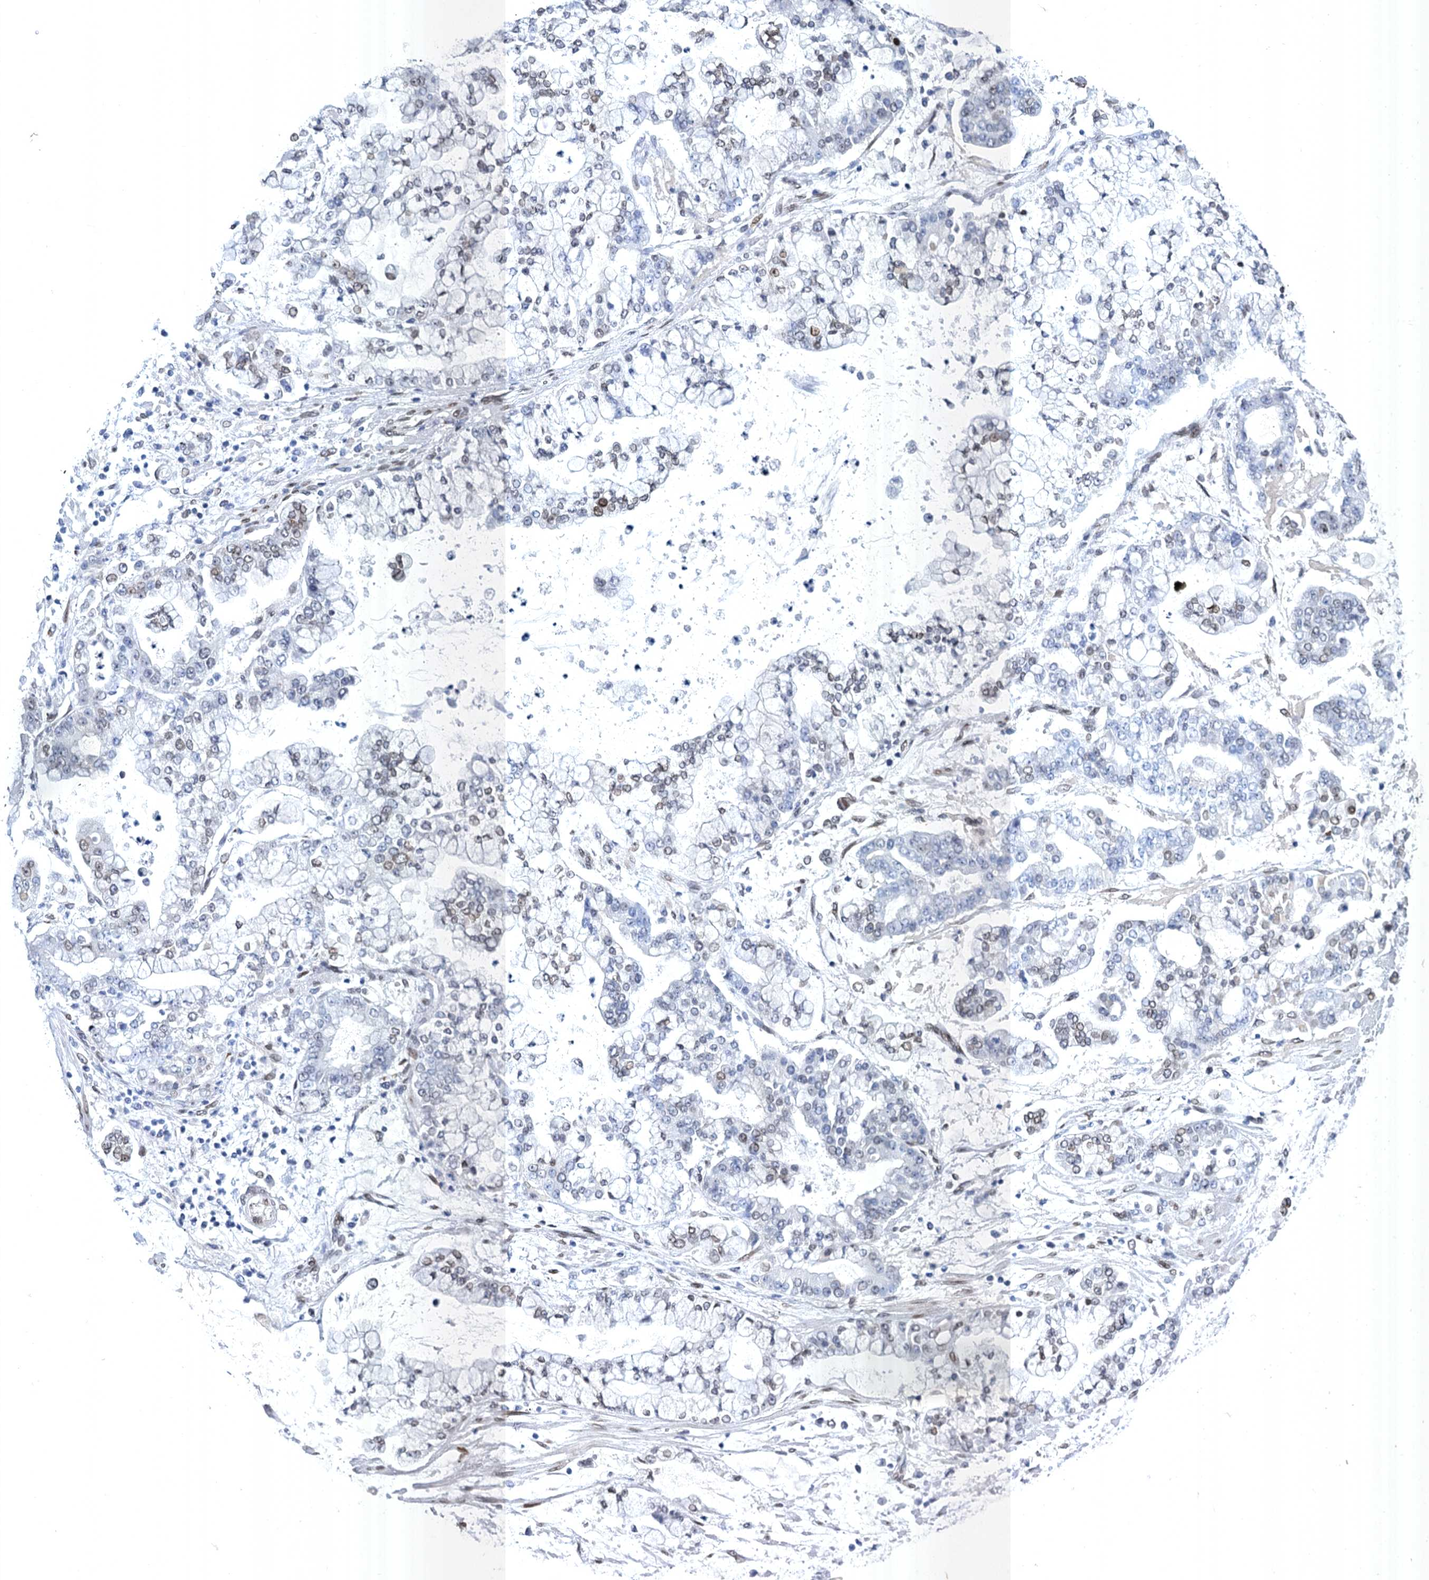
{"staining": {"intensity": "weak", "quantity": "<25%", "location": "cytoplasmic/membranous,nuclear"}, "tissue": "stomach cancer", "cell_type": "Tumor cells", "image_type": "cancer", "snomed": [{"axis": "morphology", "description": "Normal tissue, NOS"}, {"axis": "morphology", "description": "Adenocarcinoma, NOS"}, {"axis": "topography", "description": "Stomach, upper"}, {"axis": "topography", "description": "Stomach"}], "caption": "A photomicrograph of human stomach cancer (adenocarcinoma) is negative for staining in tumor cells.", "gene": "PRSS35", "patient": {"sex": "male", "age": 76}}